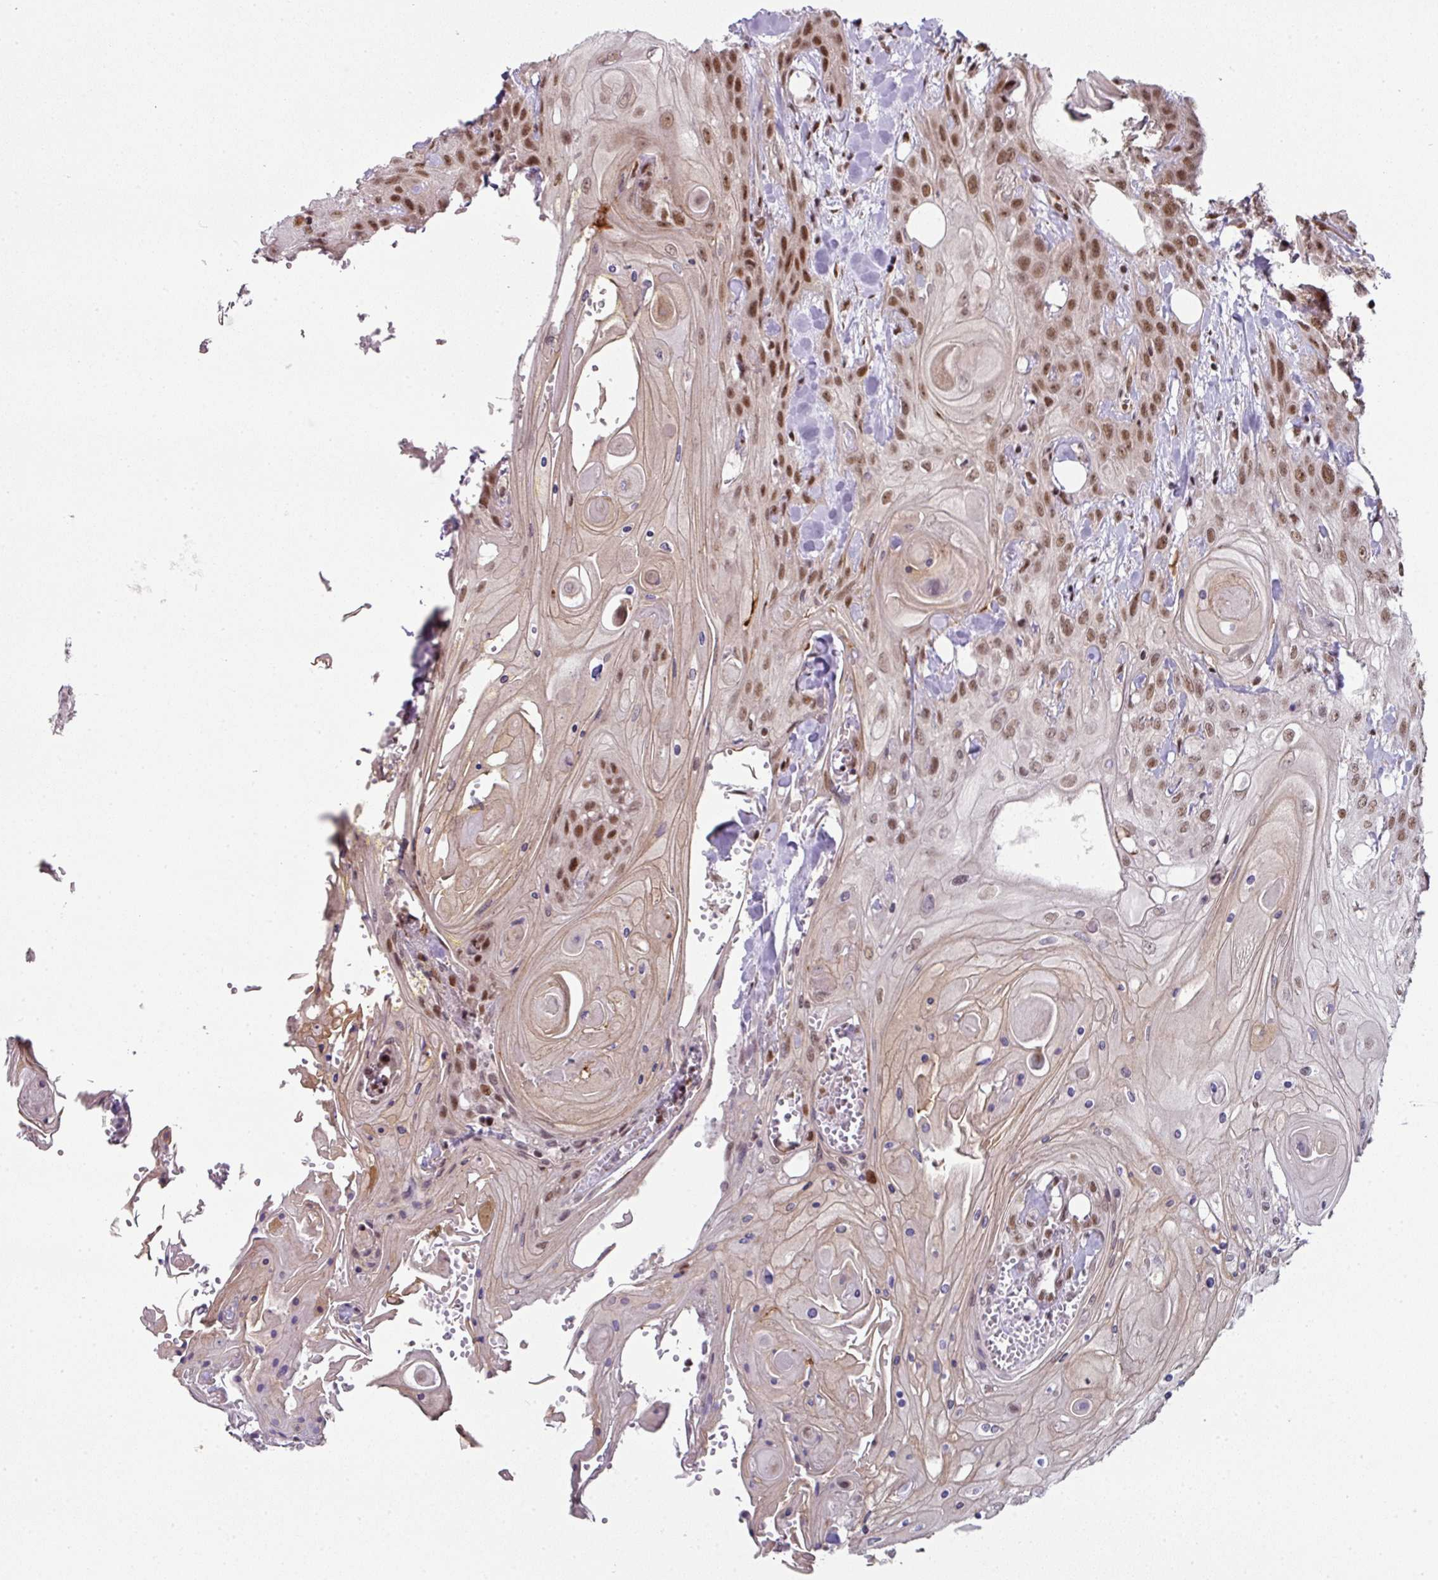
{"staining": {"intensity": "moderate", "quantity": ">75%", "location": "nuclear"}, "tissue": "head and neck cancer", "cell_type": "Tumor cells", "image_type": "cancer", "snomed": [{"axis": "morphology", "description": "Squamous cell carcinoma, NOS"}, {"axis": "topography", "description": "Head-Neck"}], "caption": "This image demonstrates IHC staining of head and neck squamous cell carcinoma, with medium moderate nuclear positivity in approximately >75% of tumor cells.", "gene": "NFYA", "patient": {"sex": "female", "age": 43}}